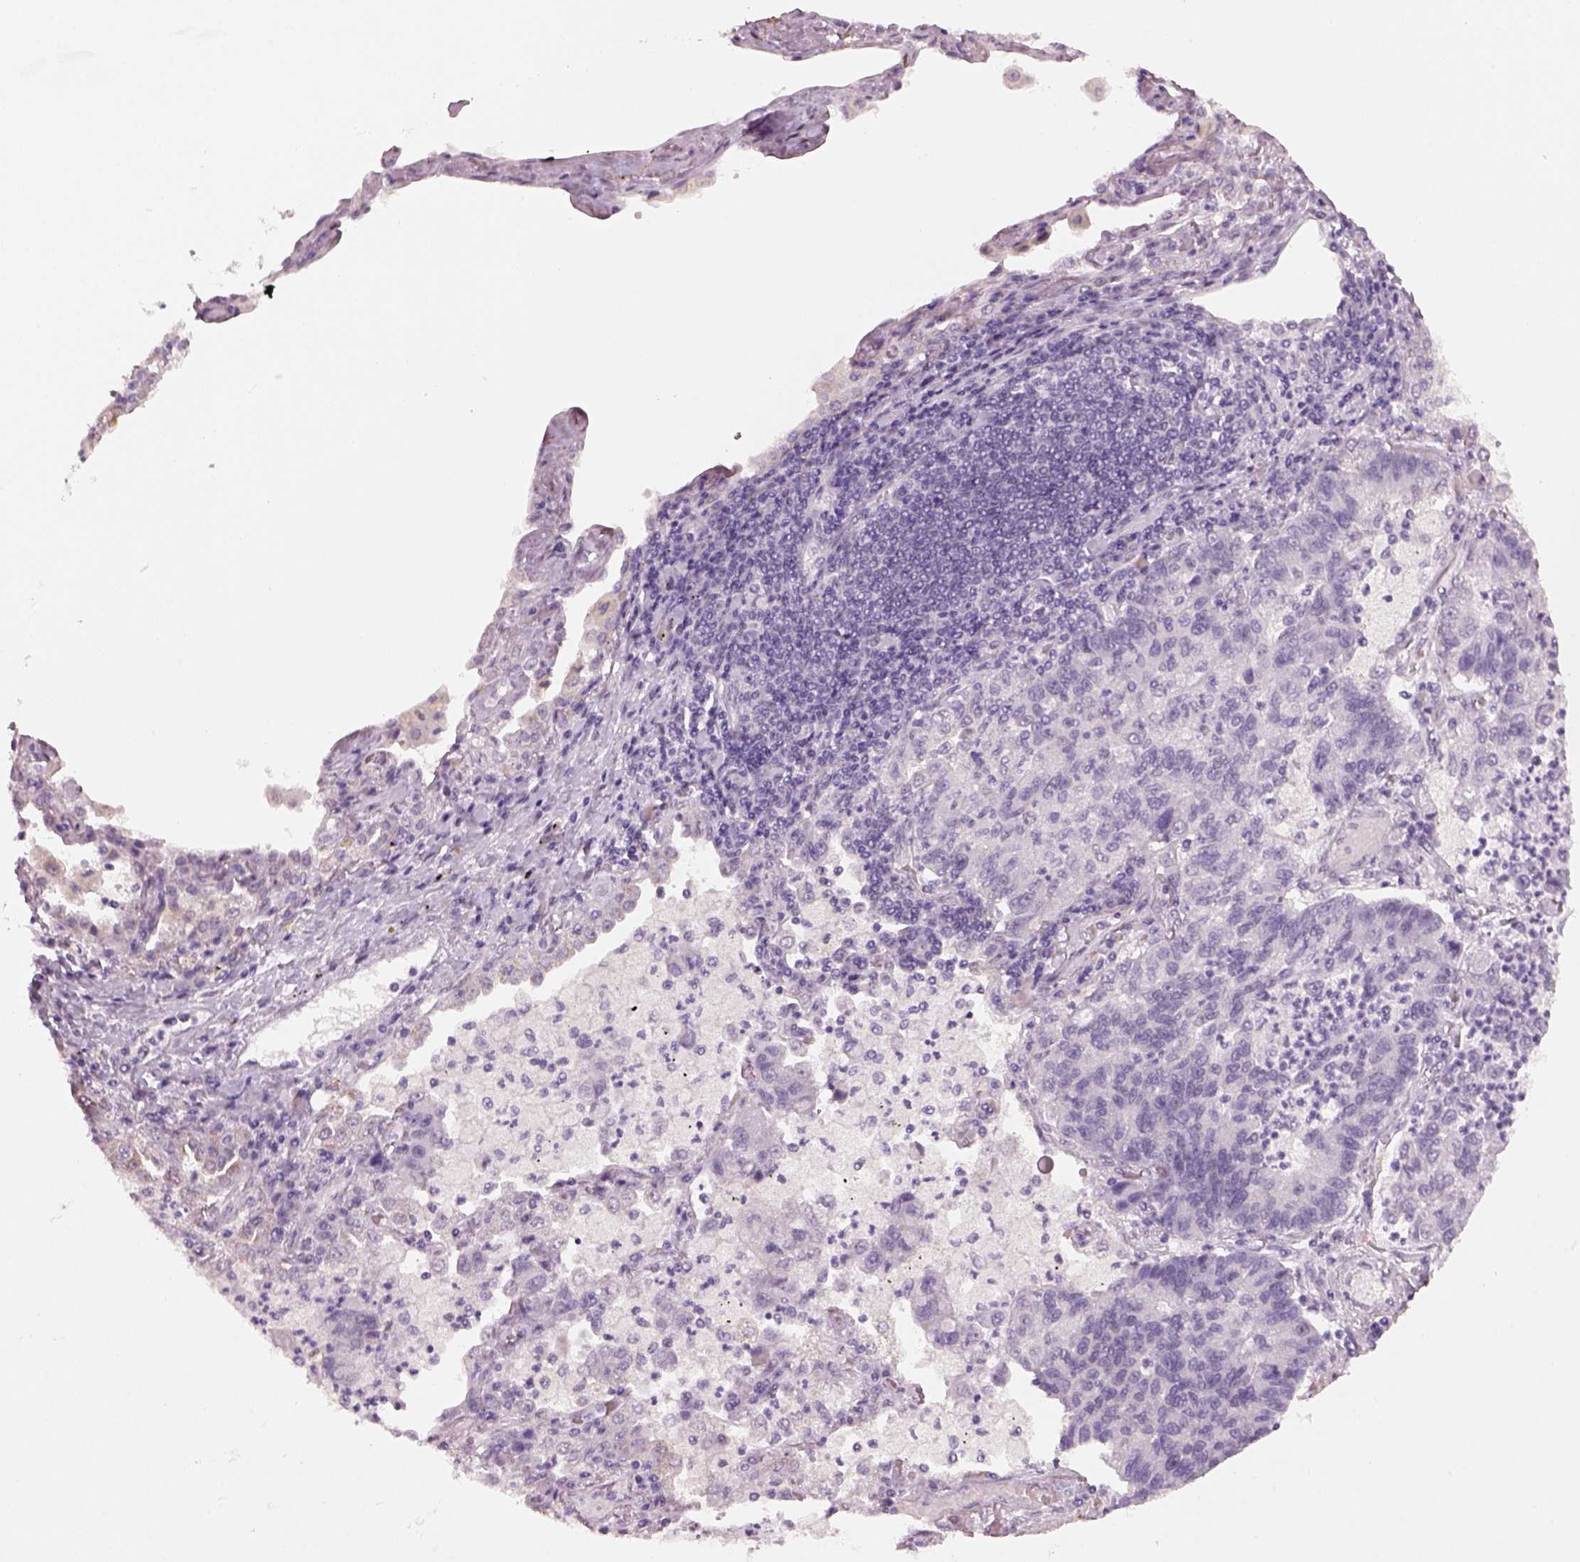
{"staining": {"intensity": "negative", "quantity": "none", "location": "none"}, "tissue": "lung cancer", "cell_type": "Tumor cells", "image_type": "cancer", "snomed": [{"axis": "morphology", "description": "Adenocarcinoma, NOS"}, {"axis": "topography", "description": "Lung"}], "caption": "Immunohistochemistry histopathology image of human adenocarcinoma (lung) stained for a protein (brown), which reveals no staining in tumor cells.", "gene": "NAT8", "patient": {"sex": "female", "age": 57}}